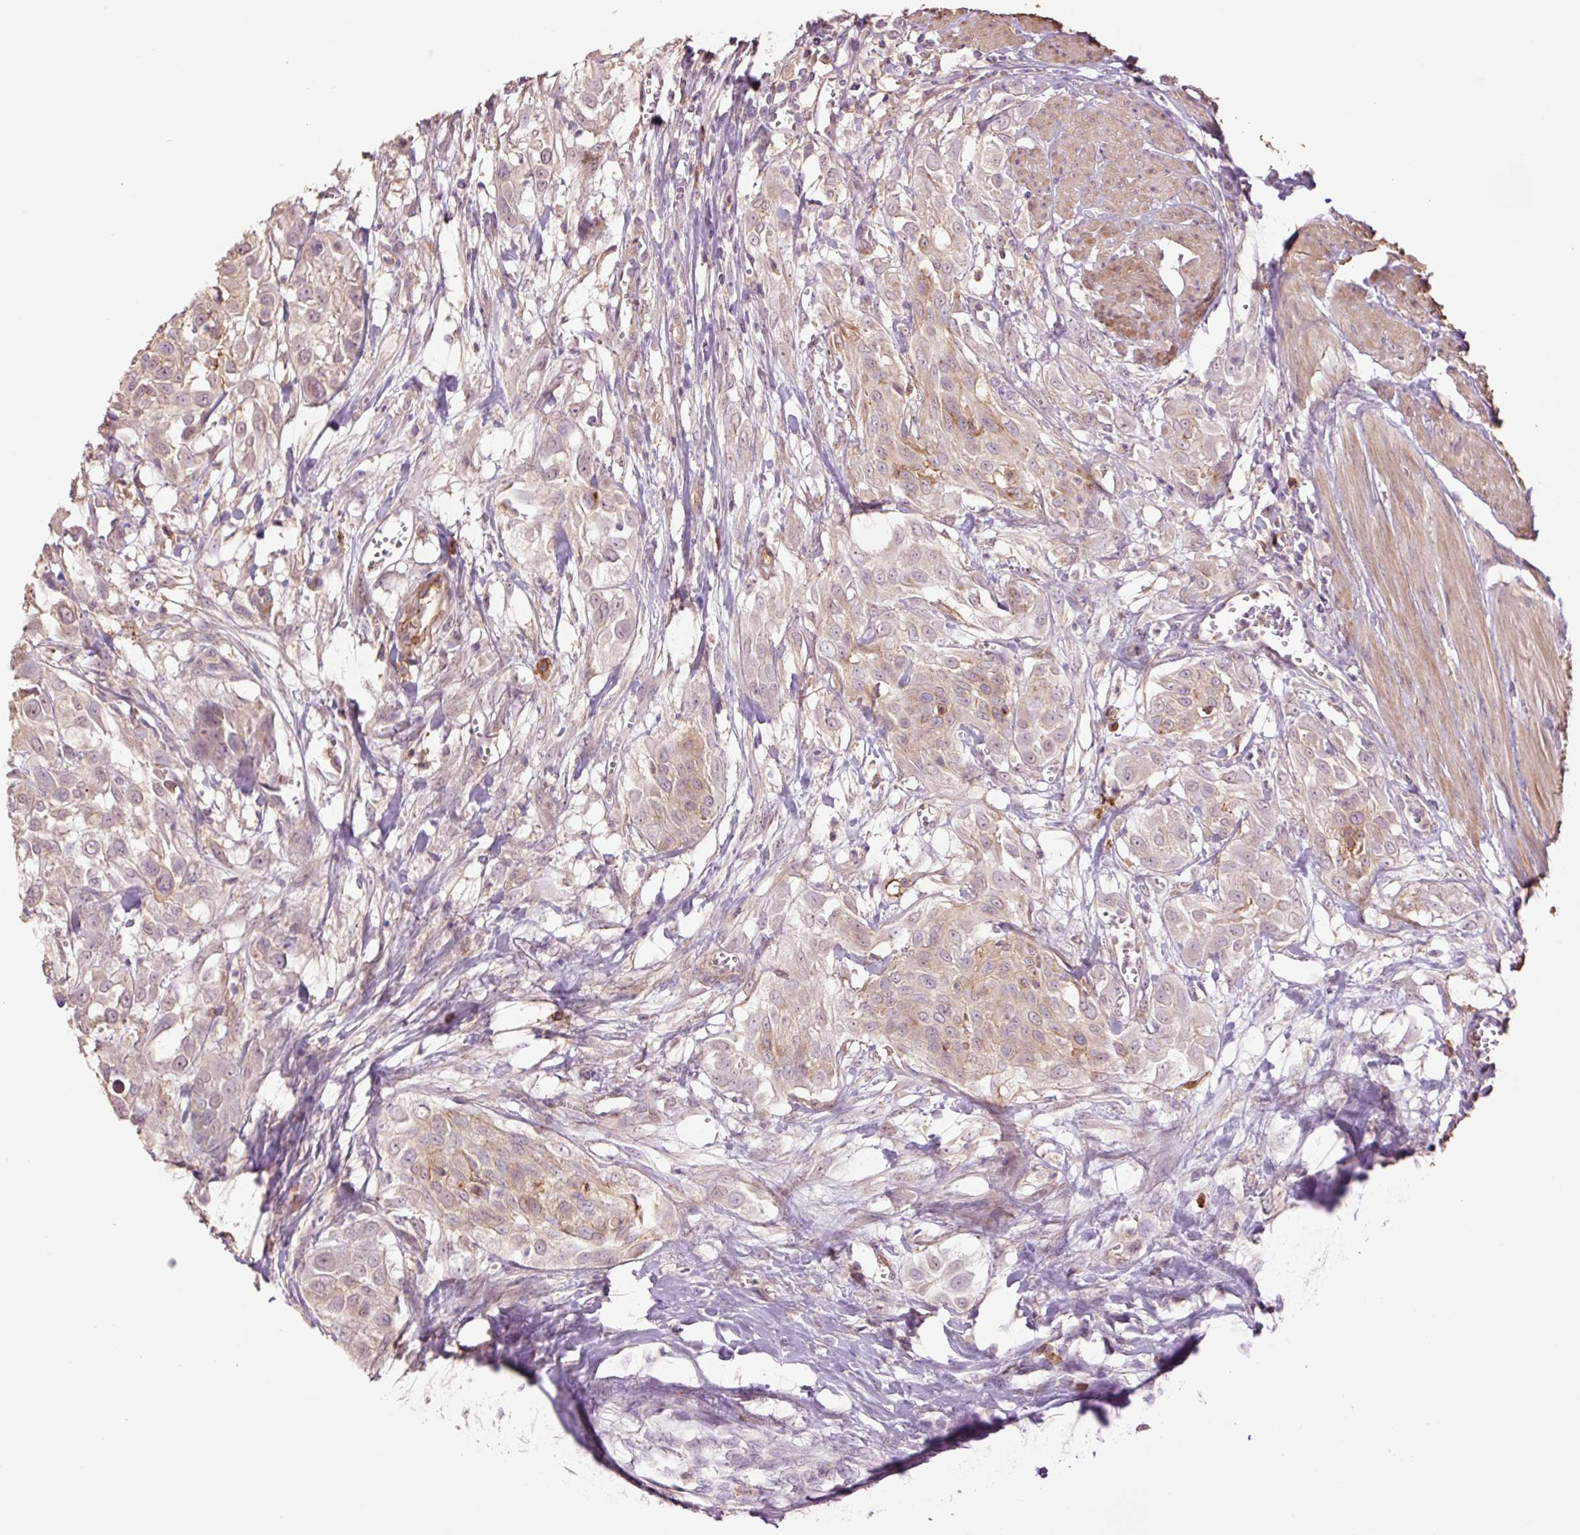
{"staining": {"intensity": "weak", "quantity": "25%-75%", "location": "cytoplasmic/membranous"}, "tissue": "urothelial cancer", "cell_type": "Tumor cells", "image_type": "cancer", "snomed": [{"axis": "morphology", "description": "Urothelial carcinoma, High grade"}, {"axis": "topography", "description": "Urinary bladder"}], "caption": "A brown stain labels weak cytoplasmic/membranous staining of a protein in urothelial cancer tumor cells. Nuclei are stained in blue.", "gene": "SLC1A4", "patient": {"sex": "male", "age": 57}}